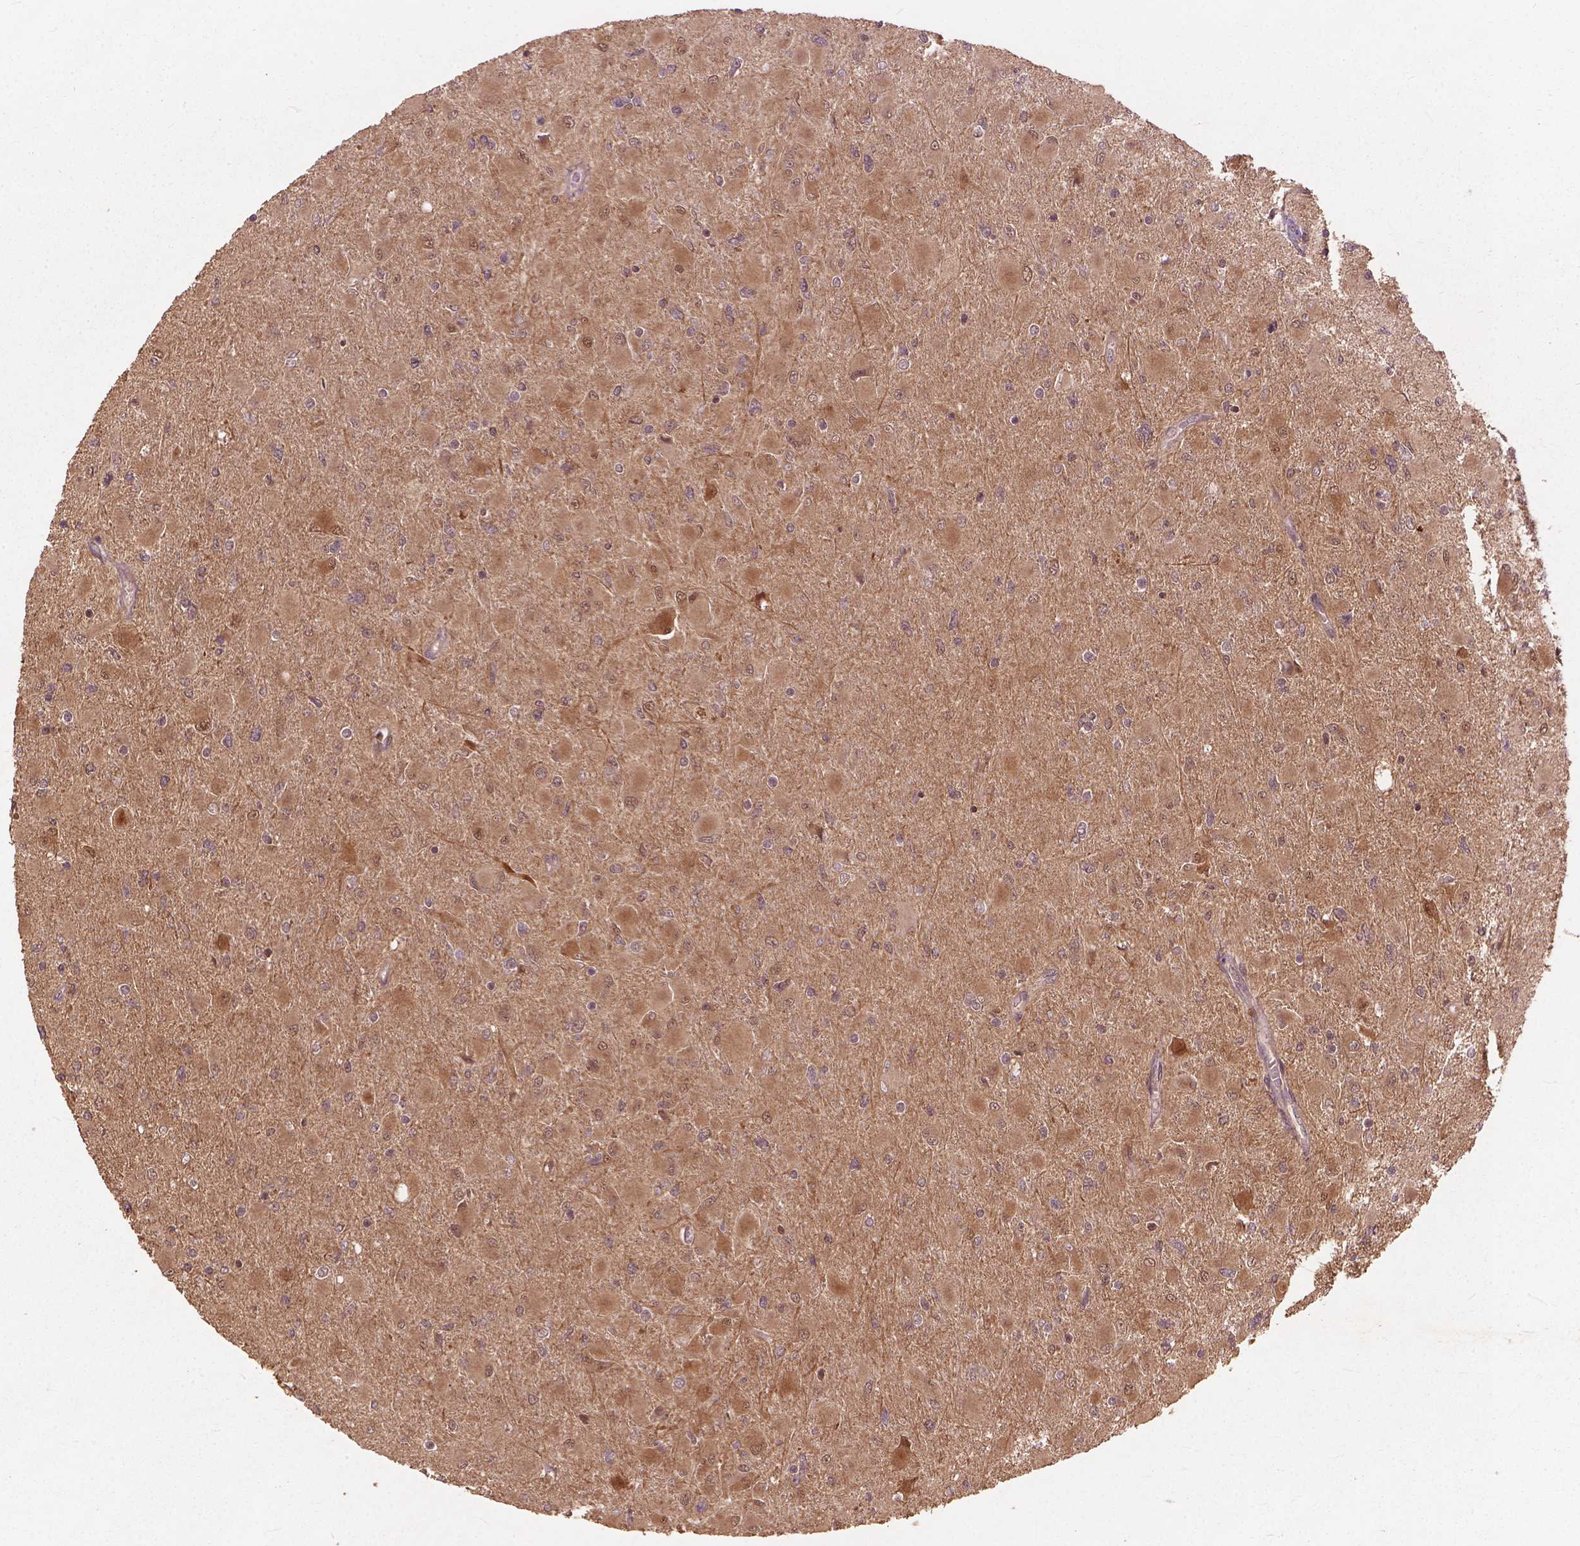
{"staining": {"intensity": "moderate", "quantity": "<25%", "location": "nuclear"}, "tissue": "glioma", "cell_type": "Tumor cells", "image_type": "cancer", "snomed": [{"axis": "morphology", "description": "Glioma, malignant, High grade"}, {"axis": "topography", "description": "Cerebral cortex"}], "caption": "A histopathology image showing moderate nuclear positivity in about <25% of tumor cells in glioma, as visualized by brown immunohistochemical staining.", "gene": "SSU72", "patient": {"sex": "female", "age": 36}}